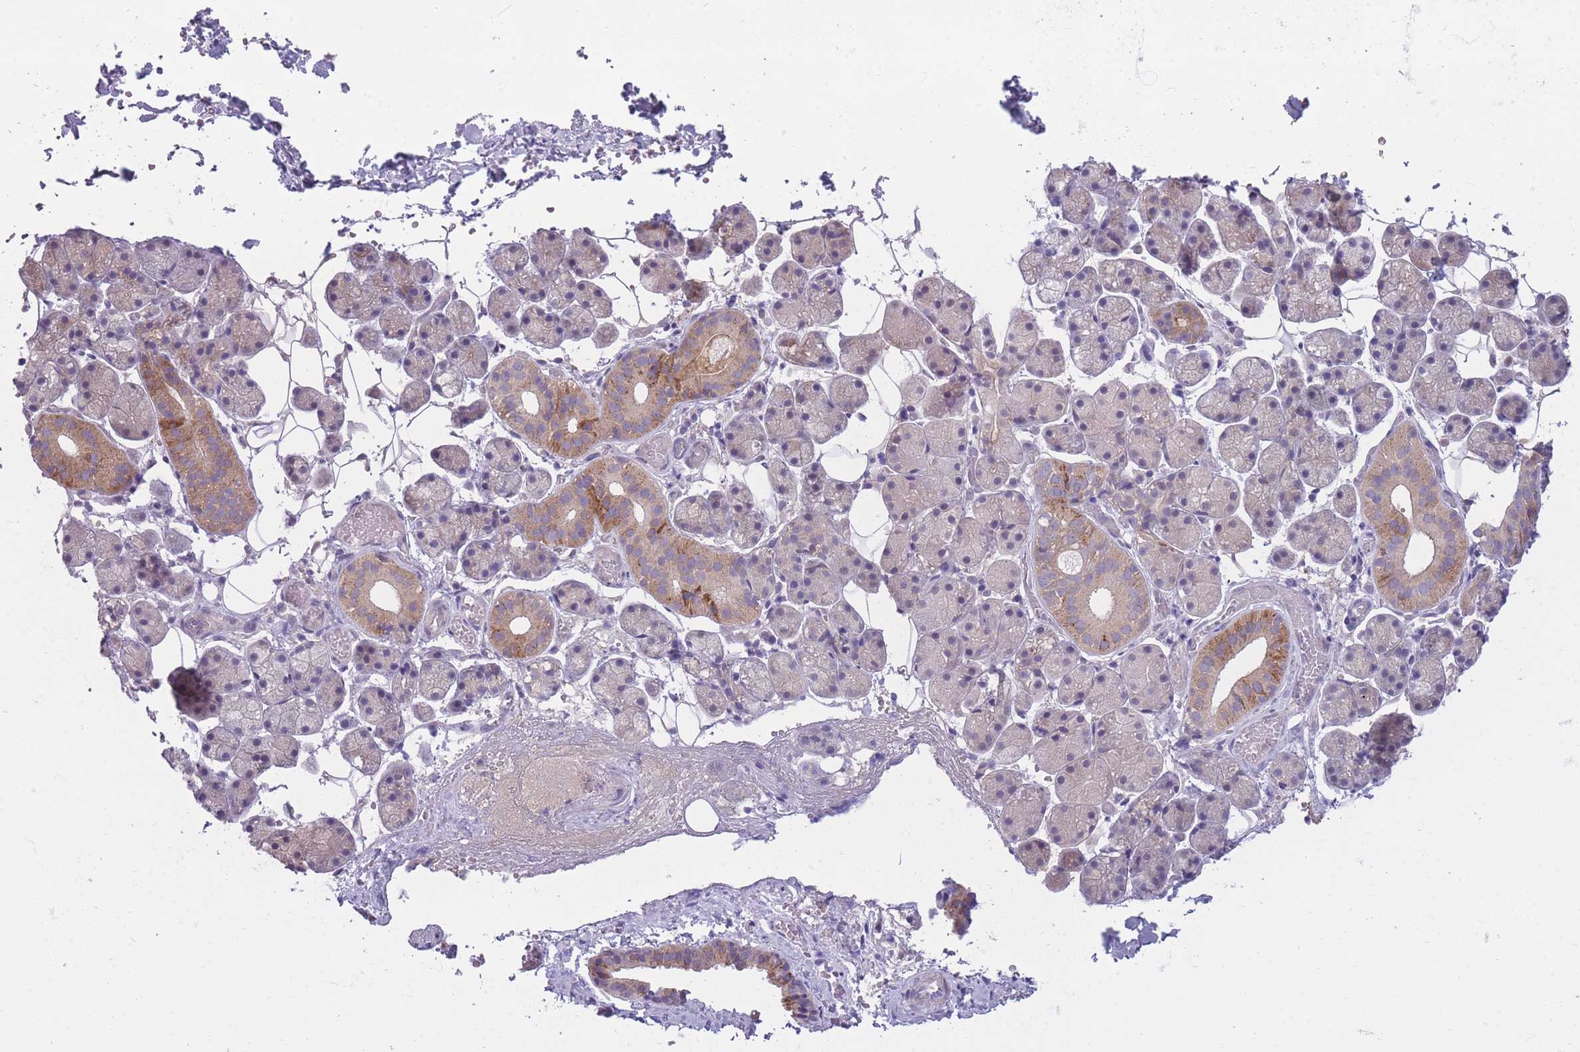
{"staining": {"intensity": "moderate", "quantity": "<25%", "location": "cytoplasmic/membranous"}, "tissue": "salivary gland", "cell_type": "Glandular cells", "image_type": "normal", "snomed": [{"axis": "morphology", "description": "Normal tissue, NOS"}, {"axis": "topography", "description": "Salivary gland"}], "caption": "Brown immunohistochemical staining in benign human salivary gland displays moderate cytoplasmic/membranous expression in about <25% of glandular cells. (IHC, brightfield microscopy, high magnification).", "gene": "CCT6A", "patient": {"sex": "female", "age": 33}}